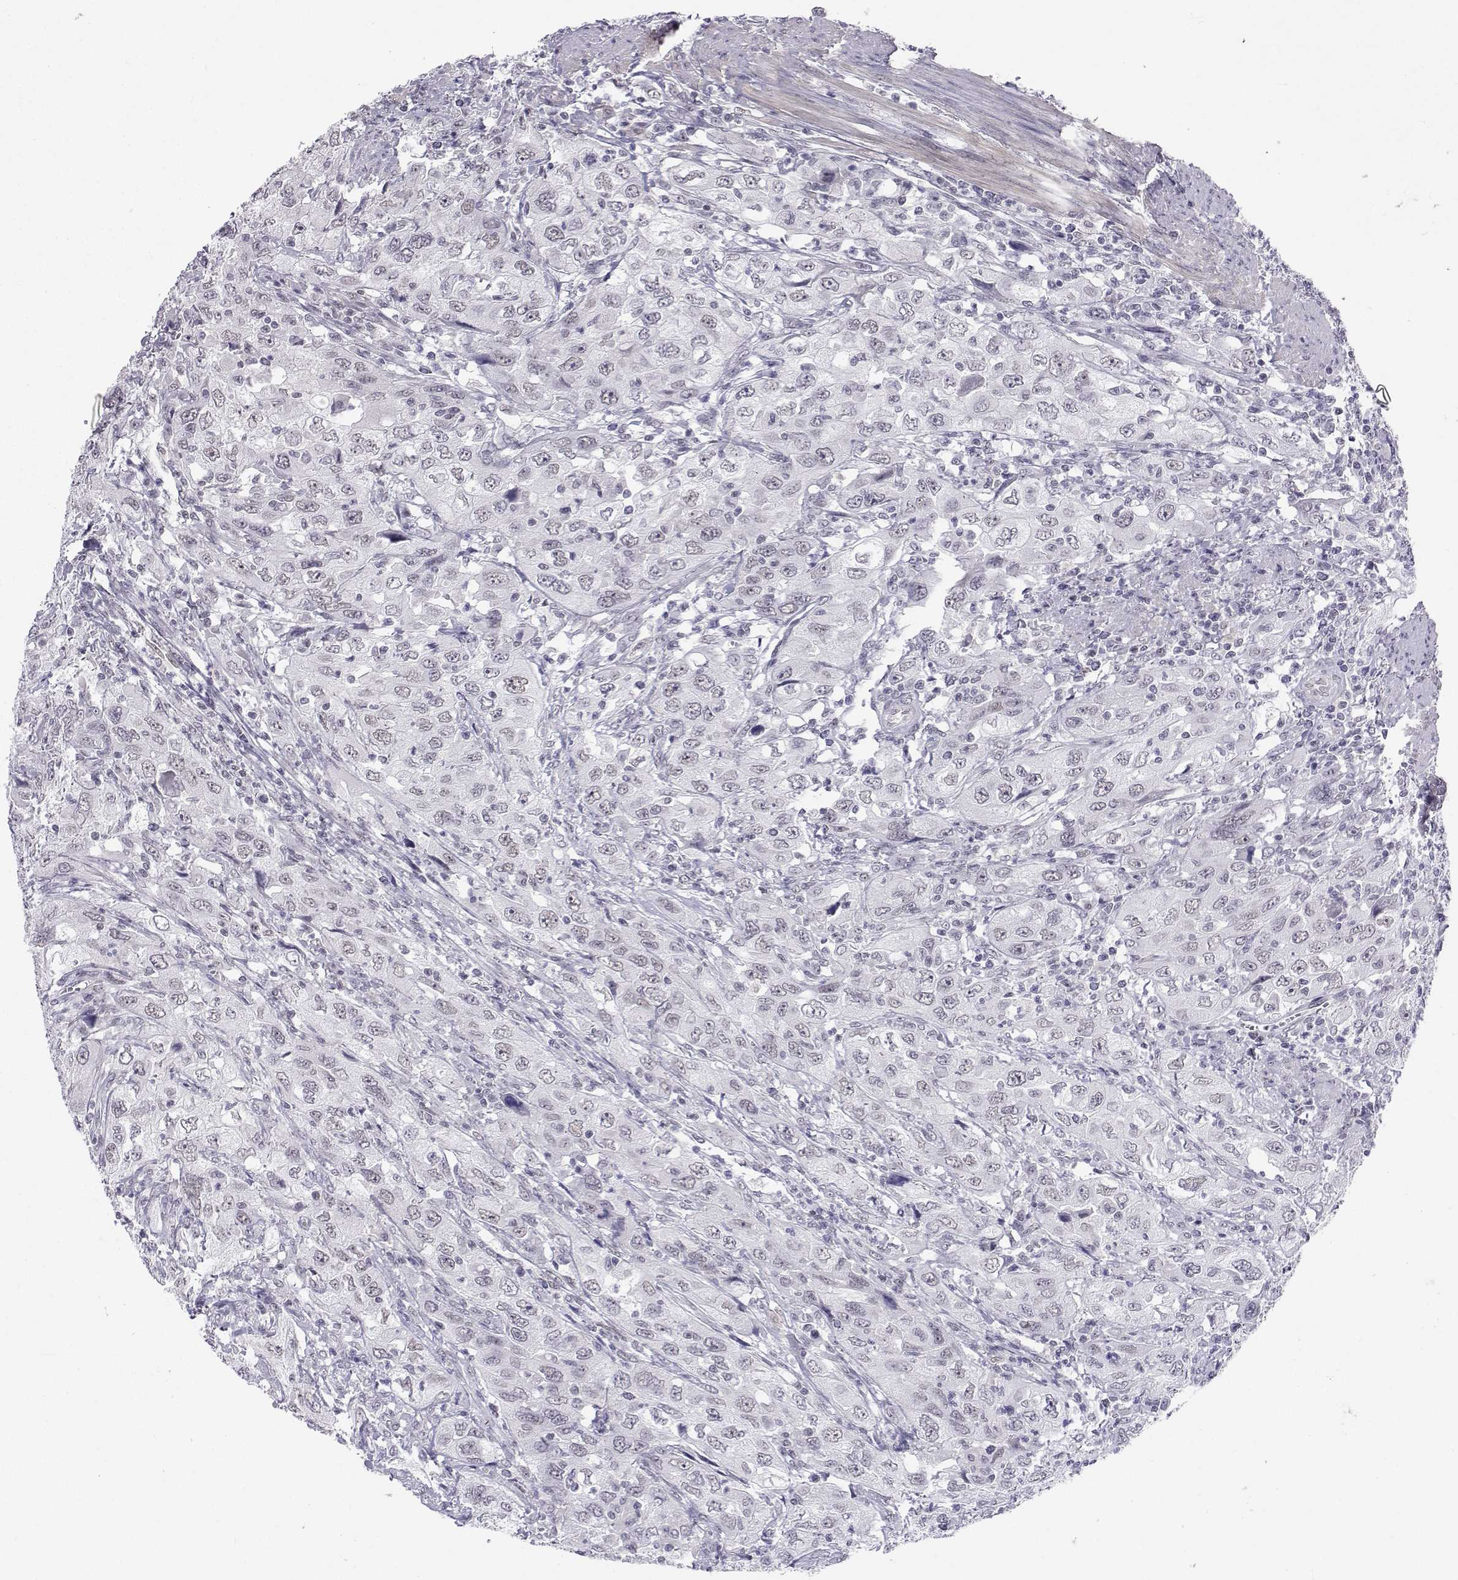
{"staining": {"intensity": "negative", "quantity": "none", "location": "none"}, "tissue": "urothelial cancer", "cell_type": "Tumor cells", "image_type": "cancer", "snomed": [{"axis": "morphology", "description": "Urothelial carcinoma, High grade"}, {"axis": "topography", "description": "Urinary bladder"}], "caption": "Urothelial cancer was stained to show a protein in brown. There is no significant staining in tumor cells. (Stains: DAB (3,3'-diaminobenzidine) immunohistochemistry with hematoxylin counter stain, Microscopy: brightfield microscopy at high magnification).", "gene": "MED26", "patient": {"sex": "male", "age": 76}}